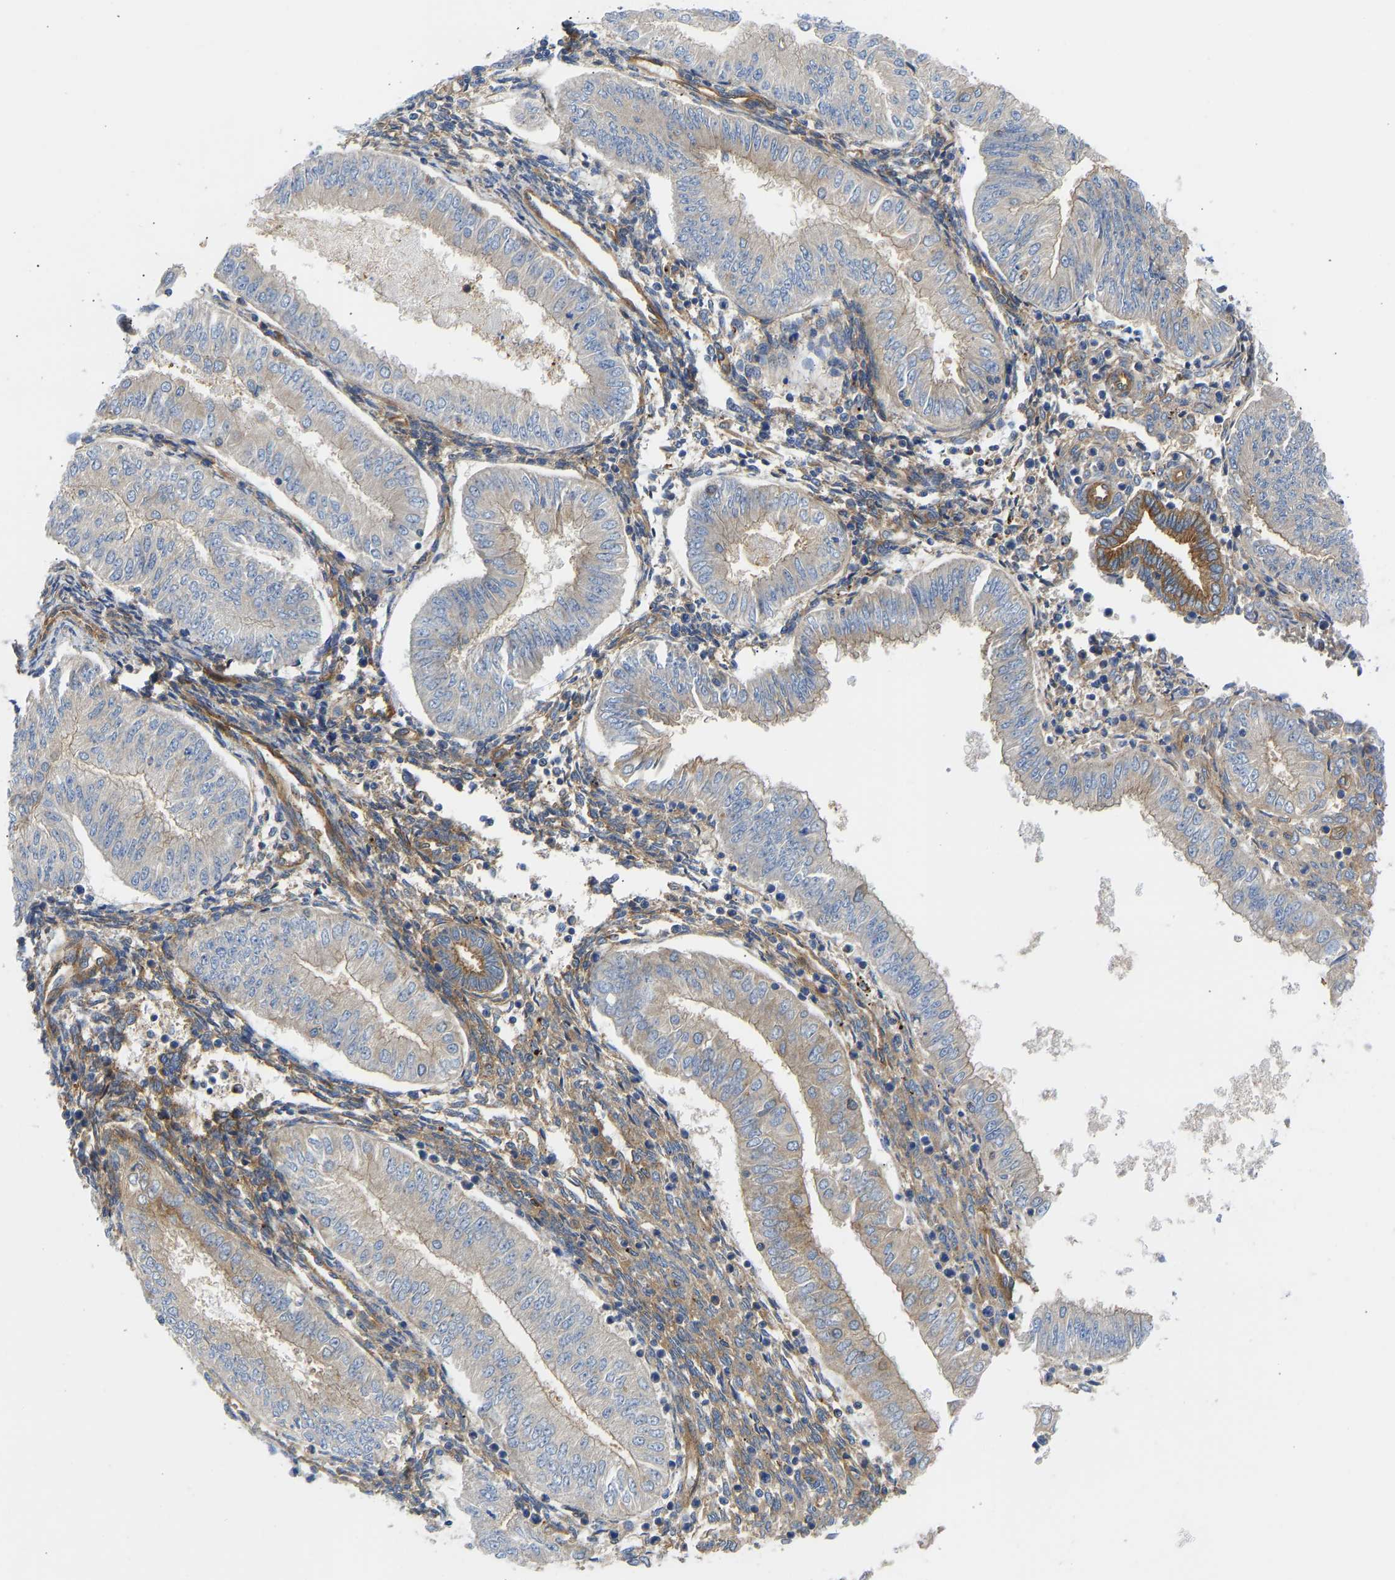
{"staining": {"intensity": "weak", "quantity": "<25%", "location": "cytoplasmic/membranous"}, "tissue": "endometrial cancer", "cell_type": "Tumor cells", "image_type": "cancer", "snomed": [{"axis": "morphology", "description": "Normal tissue, NOS"}, {"axis": "morphology", "description": "Adenocarcinoma, NOS"}, {"axis": "topography", "description": "Endometrium"}], "caption": "An IHC image of endometrial cancer is shown. There is no staining in tumor cells of endometrial cancer.", "gene": "MYO1C", "patient": {"sex": "female", "age": 53}}